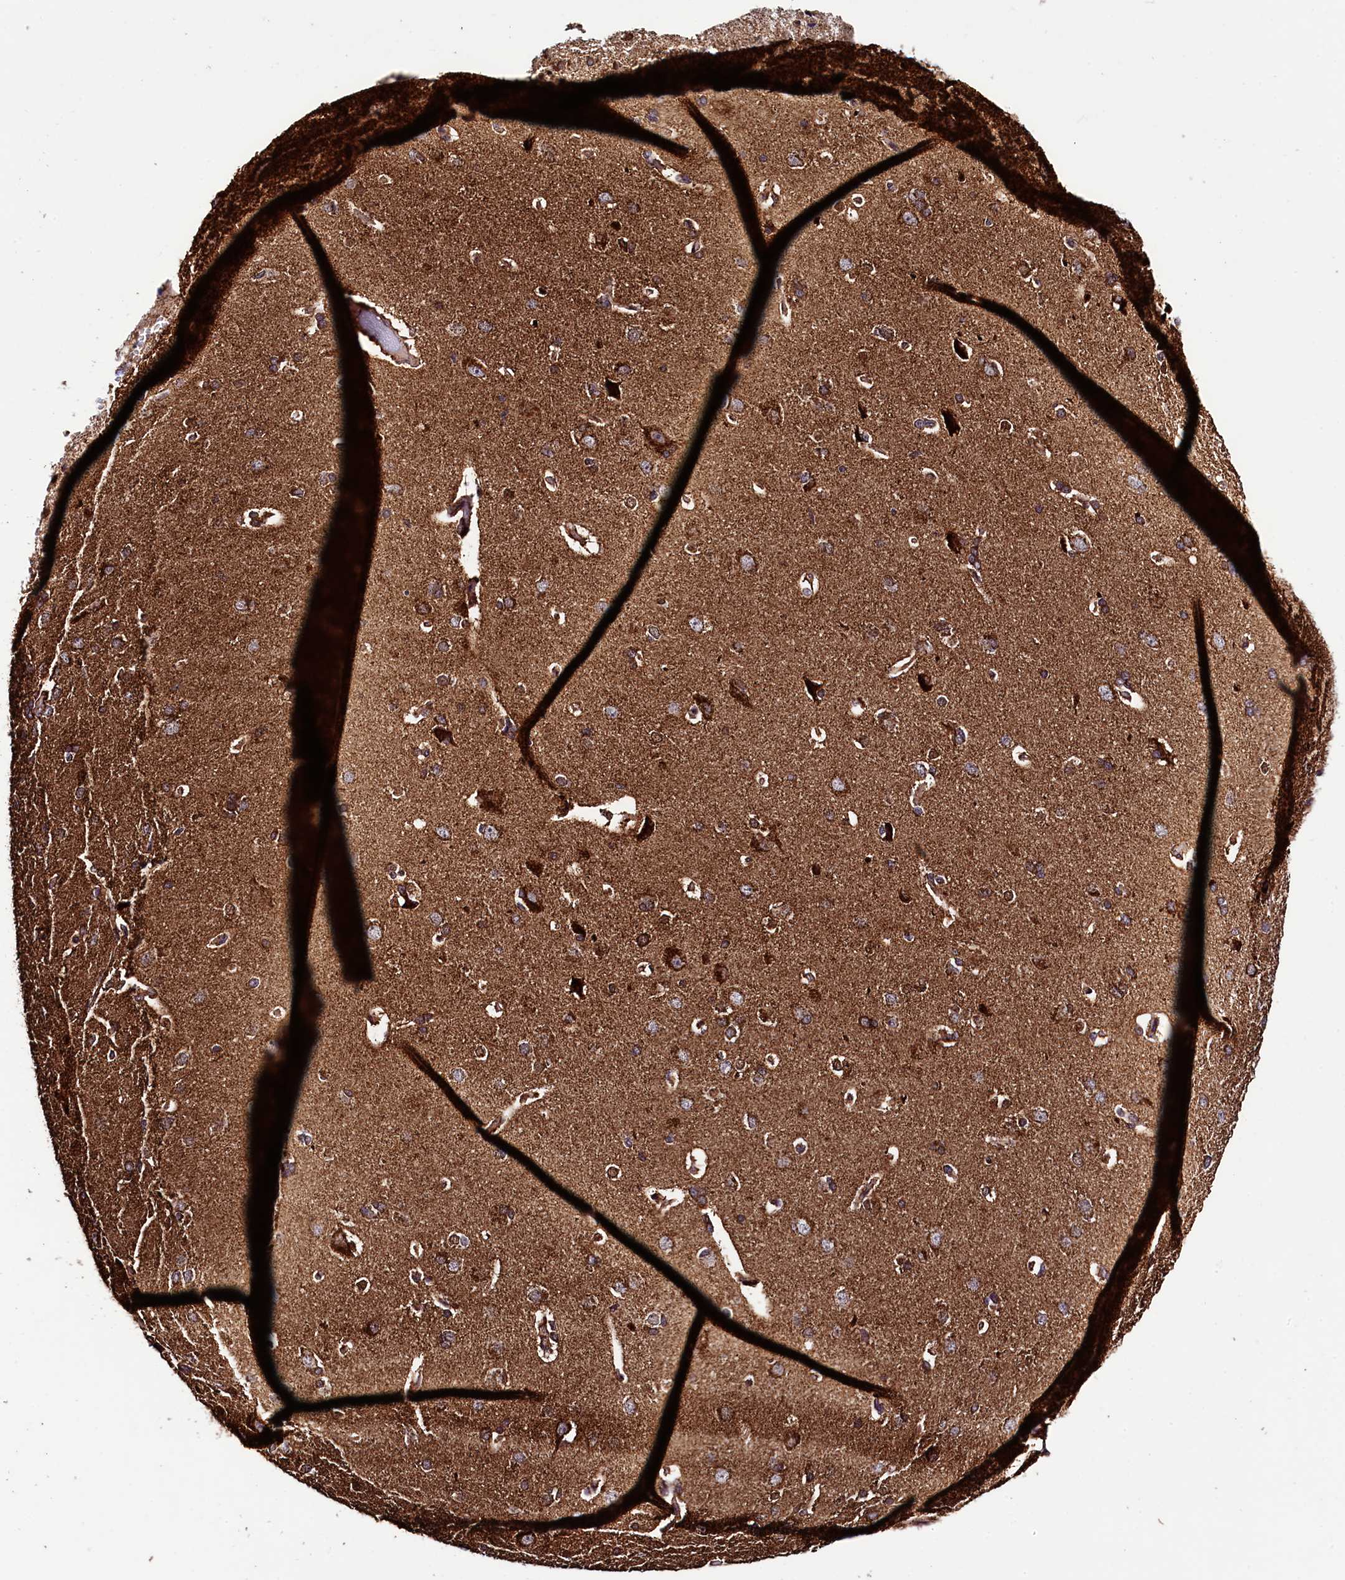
{"staining": {"intensity": "moderate", "quantity": ">75%", "location": "cytoplasmic/membranous"}, "tissue": "cerebral cortex", "cell_type": "Endothelial cells", "image_type": "normal", "snomed": [{"axis": "morphology", "description": "Normal tissue, NOS"}, {"axis": "topography", "description": "Cerebral cortex"}], "caption": "Immunohistochemical staining of unremarkable human cerebral cortex displays >75% levels of moderate cytoplasmic/membranous protein expression in approximately >75% of endothelial cells.", "gene": "KLC2", "patient": {"sex": "male", "age": 62}}